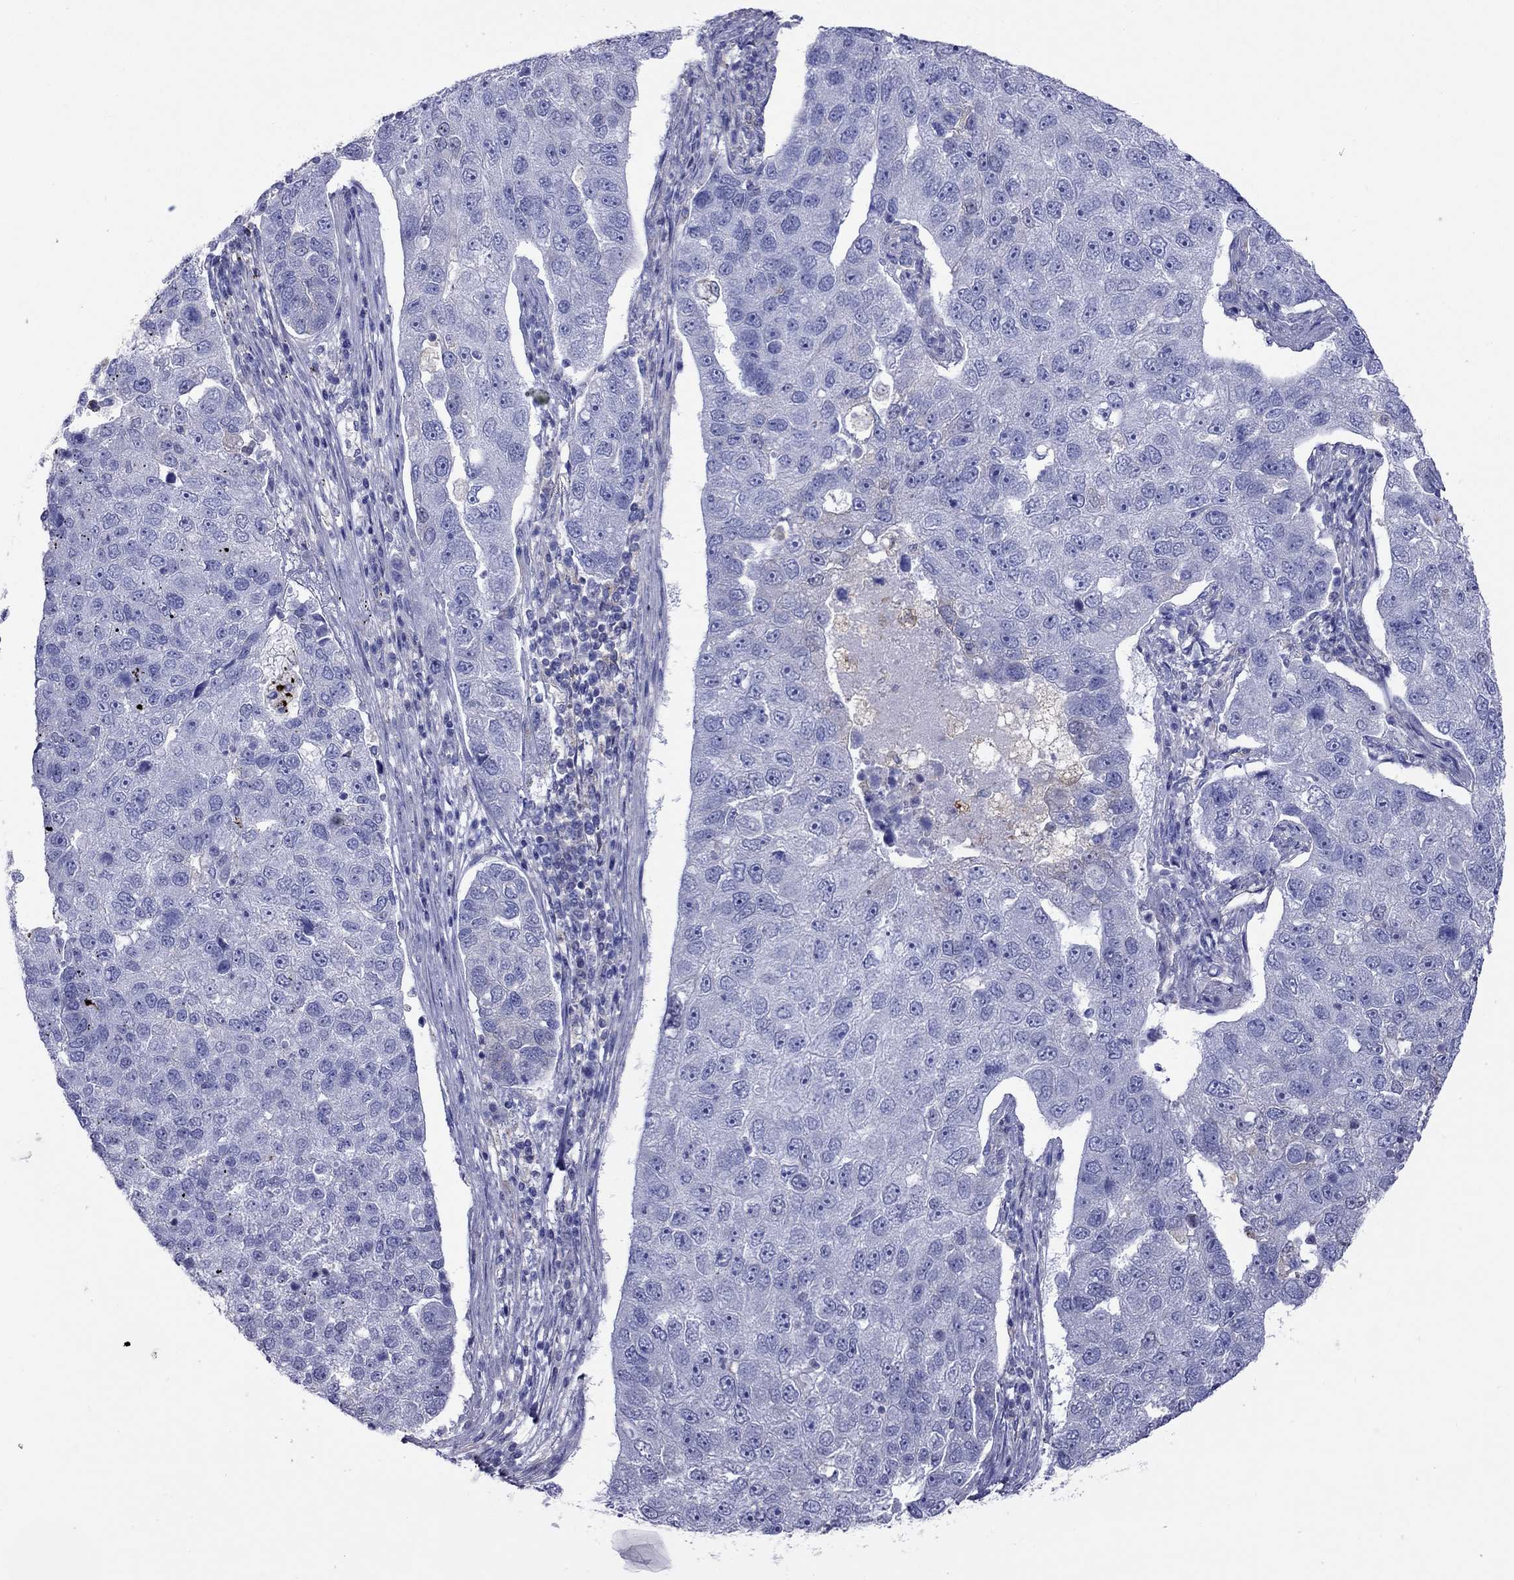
{"staining": {"intensity": "negative", "quantity": "none", "location": "none"}, "tissue": "pancreatic cancer", "cell_type": "Tumor cells", "image_type": "cancer", "snomed": [{"axis": "morphology", "description": "Adenocarcinoma, NOS"}, {"axis": "topography", "description": "Pancreas"}], "caption": "High power microscopy micrograph of an immunohistochemistry photomicrograph of pancreatic cancer, revealing no significant positivity in tumor cells.", "gene": "ALOX15B", "patient": {"sex": "female", "age": 61}}